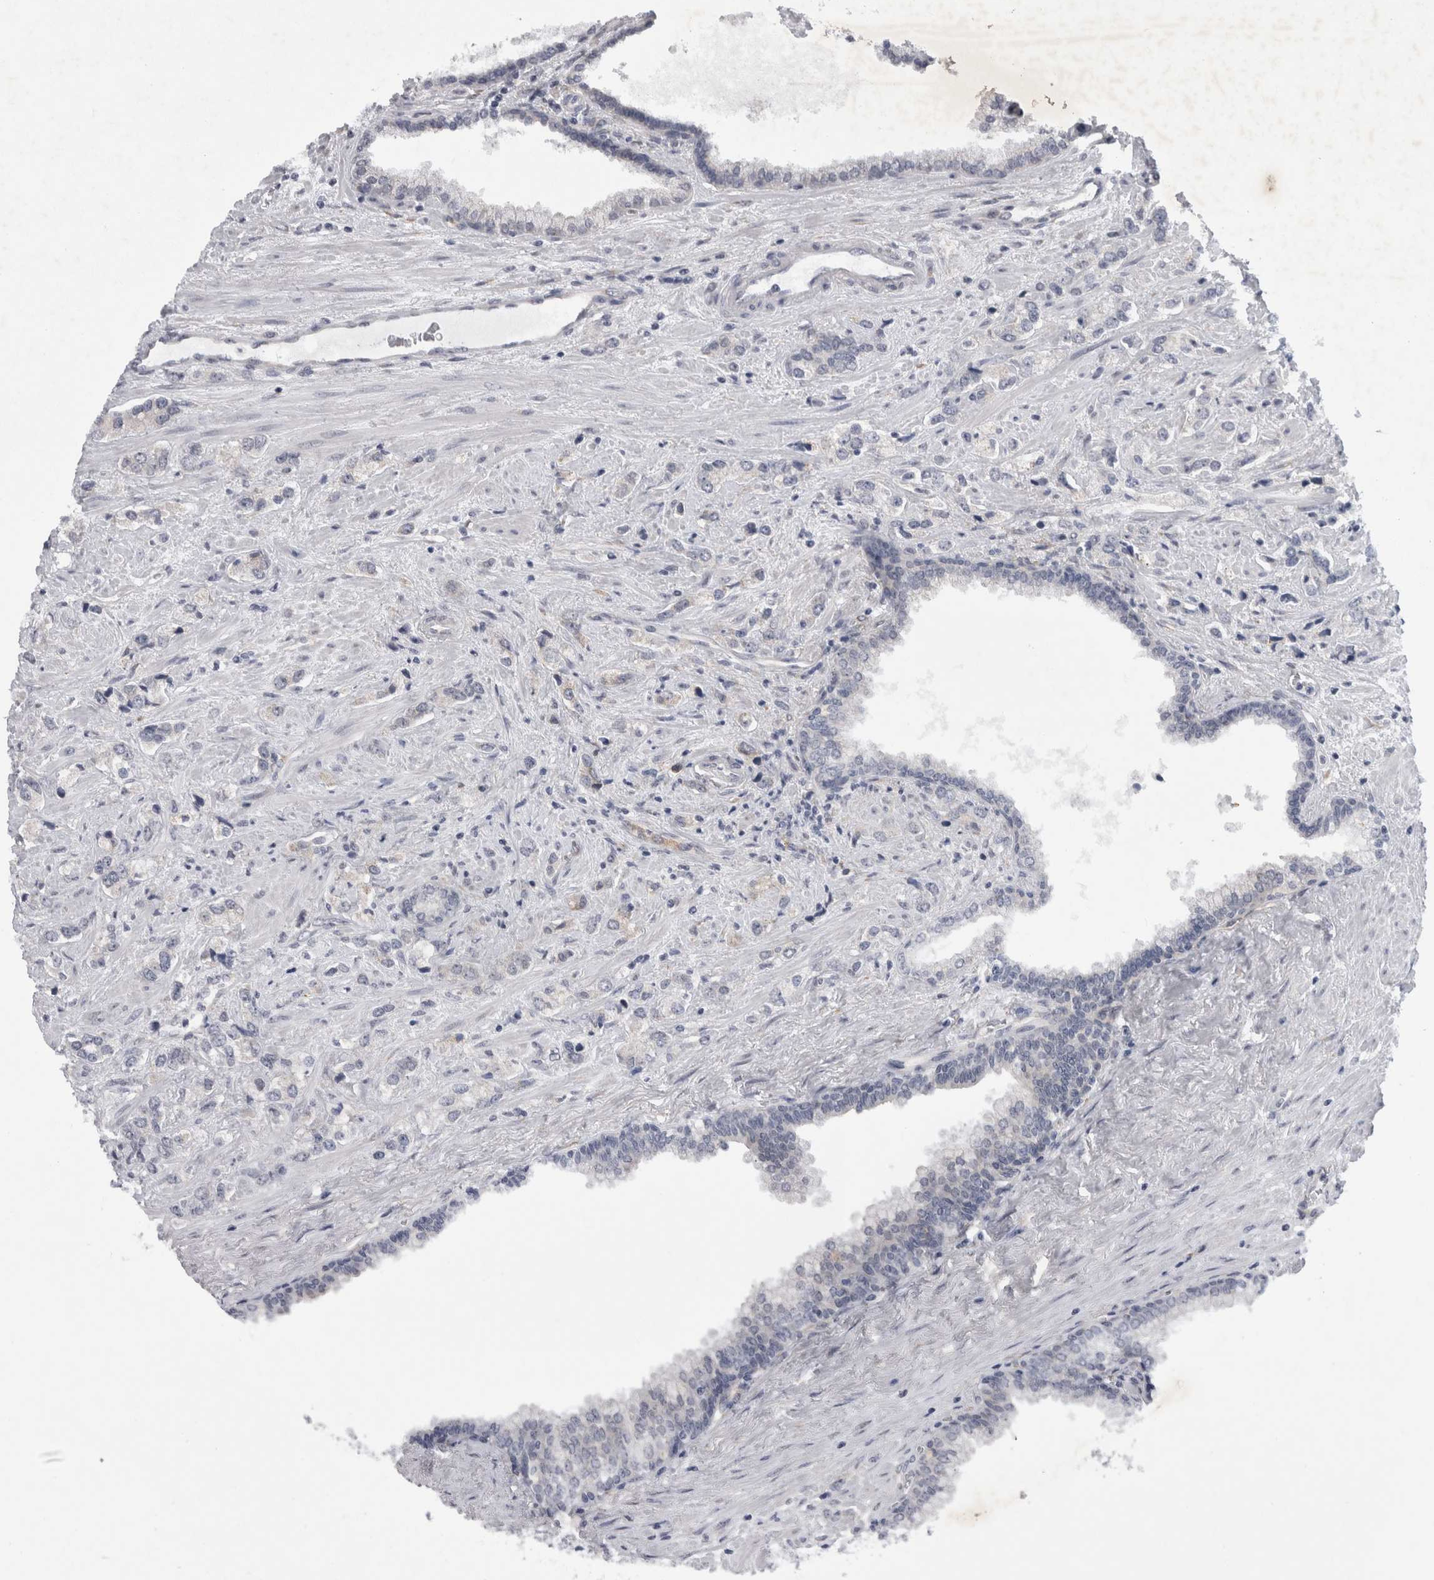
{"staining": {"intensity": "negative", "quantity": "none", "location": "none"}, "tissue": "prostate cancer", "cell_type": "Tumor cells", "image_type": "cancer", "snomed": [{"axis": "morphology", "description": "Adenocarcinoma, High grade"}, {"axis": "topography", "description": "Prostate"}], "caption": "Immunohistochemistry image of prostate cancer stained for a protein (brown), which exhibits no expression in tumor cells.", "gene": "PARP11", "patient": {"sex": "male", "age": 66}}